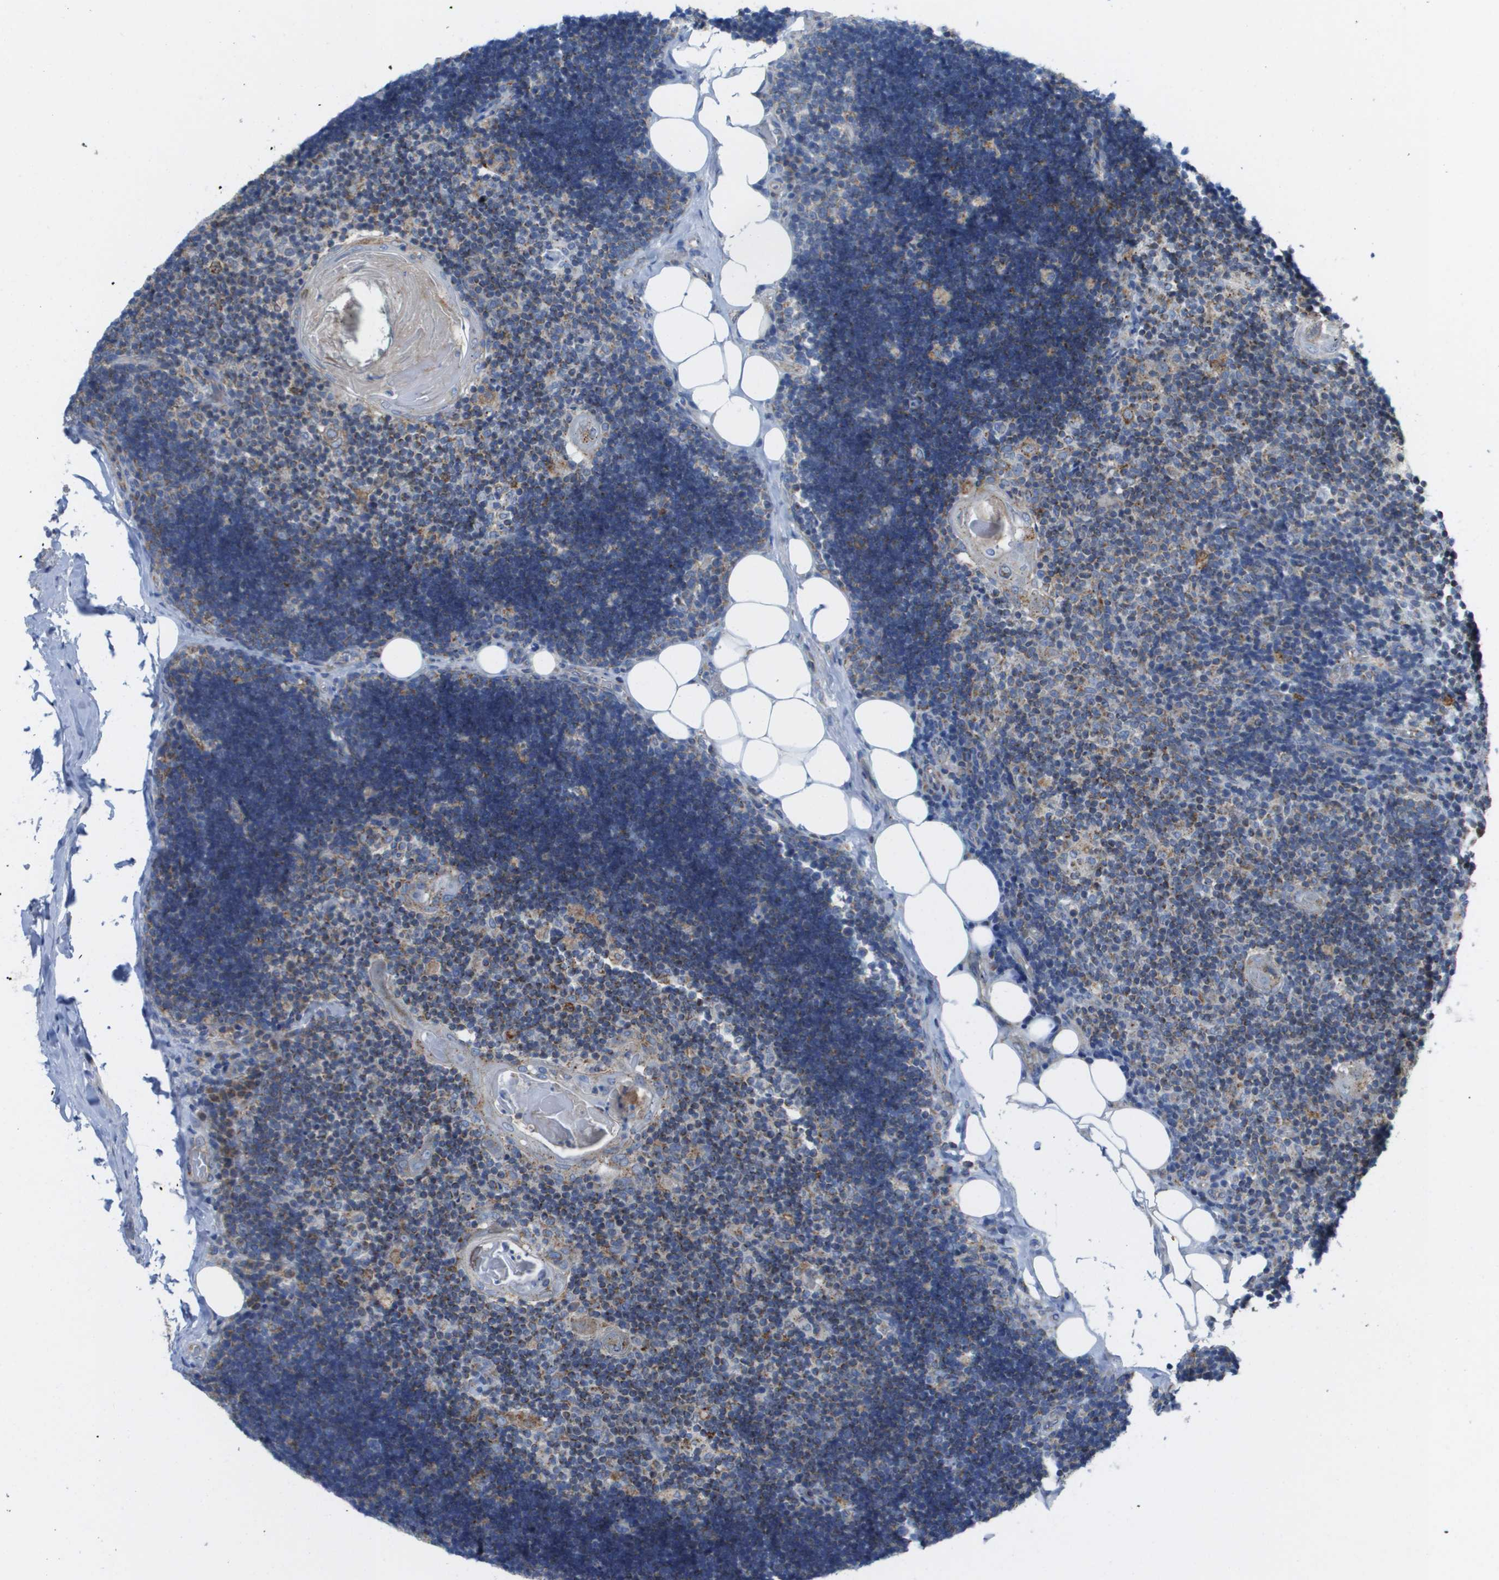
{"staining": {"intensity": "weak", "quantity": "<25%", "location": "cytoplasmic/membranous"}, "tissue": "lymph node", "cell_type": "Germinal center cells", "image_type": "normal", "snomed": [{"axis": "morphology", "description": "Normal tissue, NOS"}, {"axis": "topography", "description": "Lymph node"}], "caption": "Photomicrograph shows no significant protein expression in germinal center cells of normal lymph node.", "gene": "FIS1", "patient": {"sex": "male", "age": 33}}